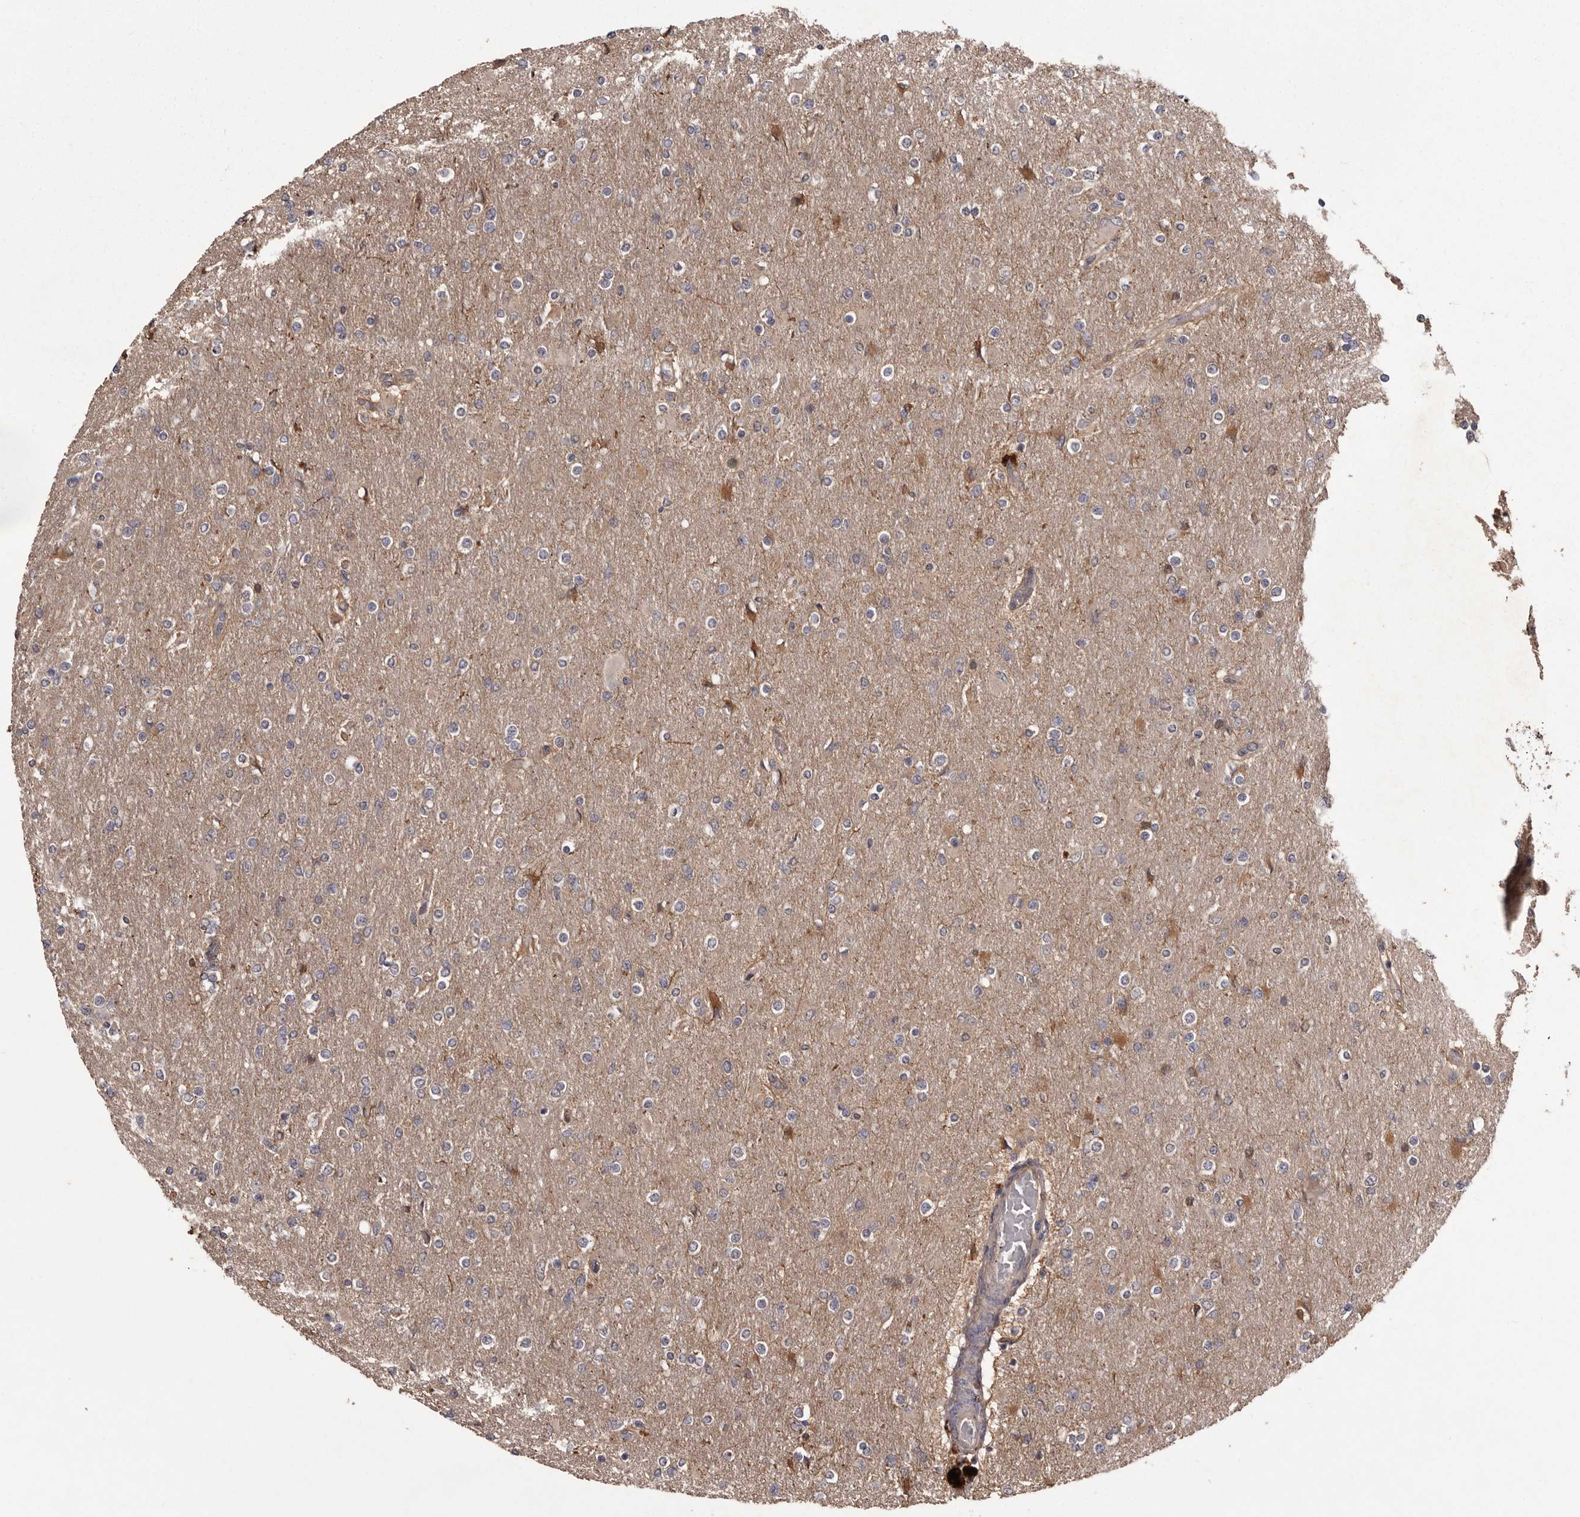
{"staining": {"intensity": "negative", "quantity": "none", "location": "none"}, "tissue": "glioma", "cell_type": "Tumor cells", "image_type": "cancer", "snomed": [{"axis": "morphology", "description": "Glioma, malignant, High grade"}, {"axis": "topography", "description": "Cerebral cortex"}], "caption": "DAB immunohistochemical staining of malignant glioma (high-grade) exhibits no significant positivity in tumor cells.", "gene": "CYP1B1", "patient": {"sex": "female", "age": 36}}